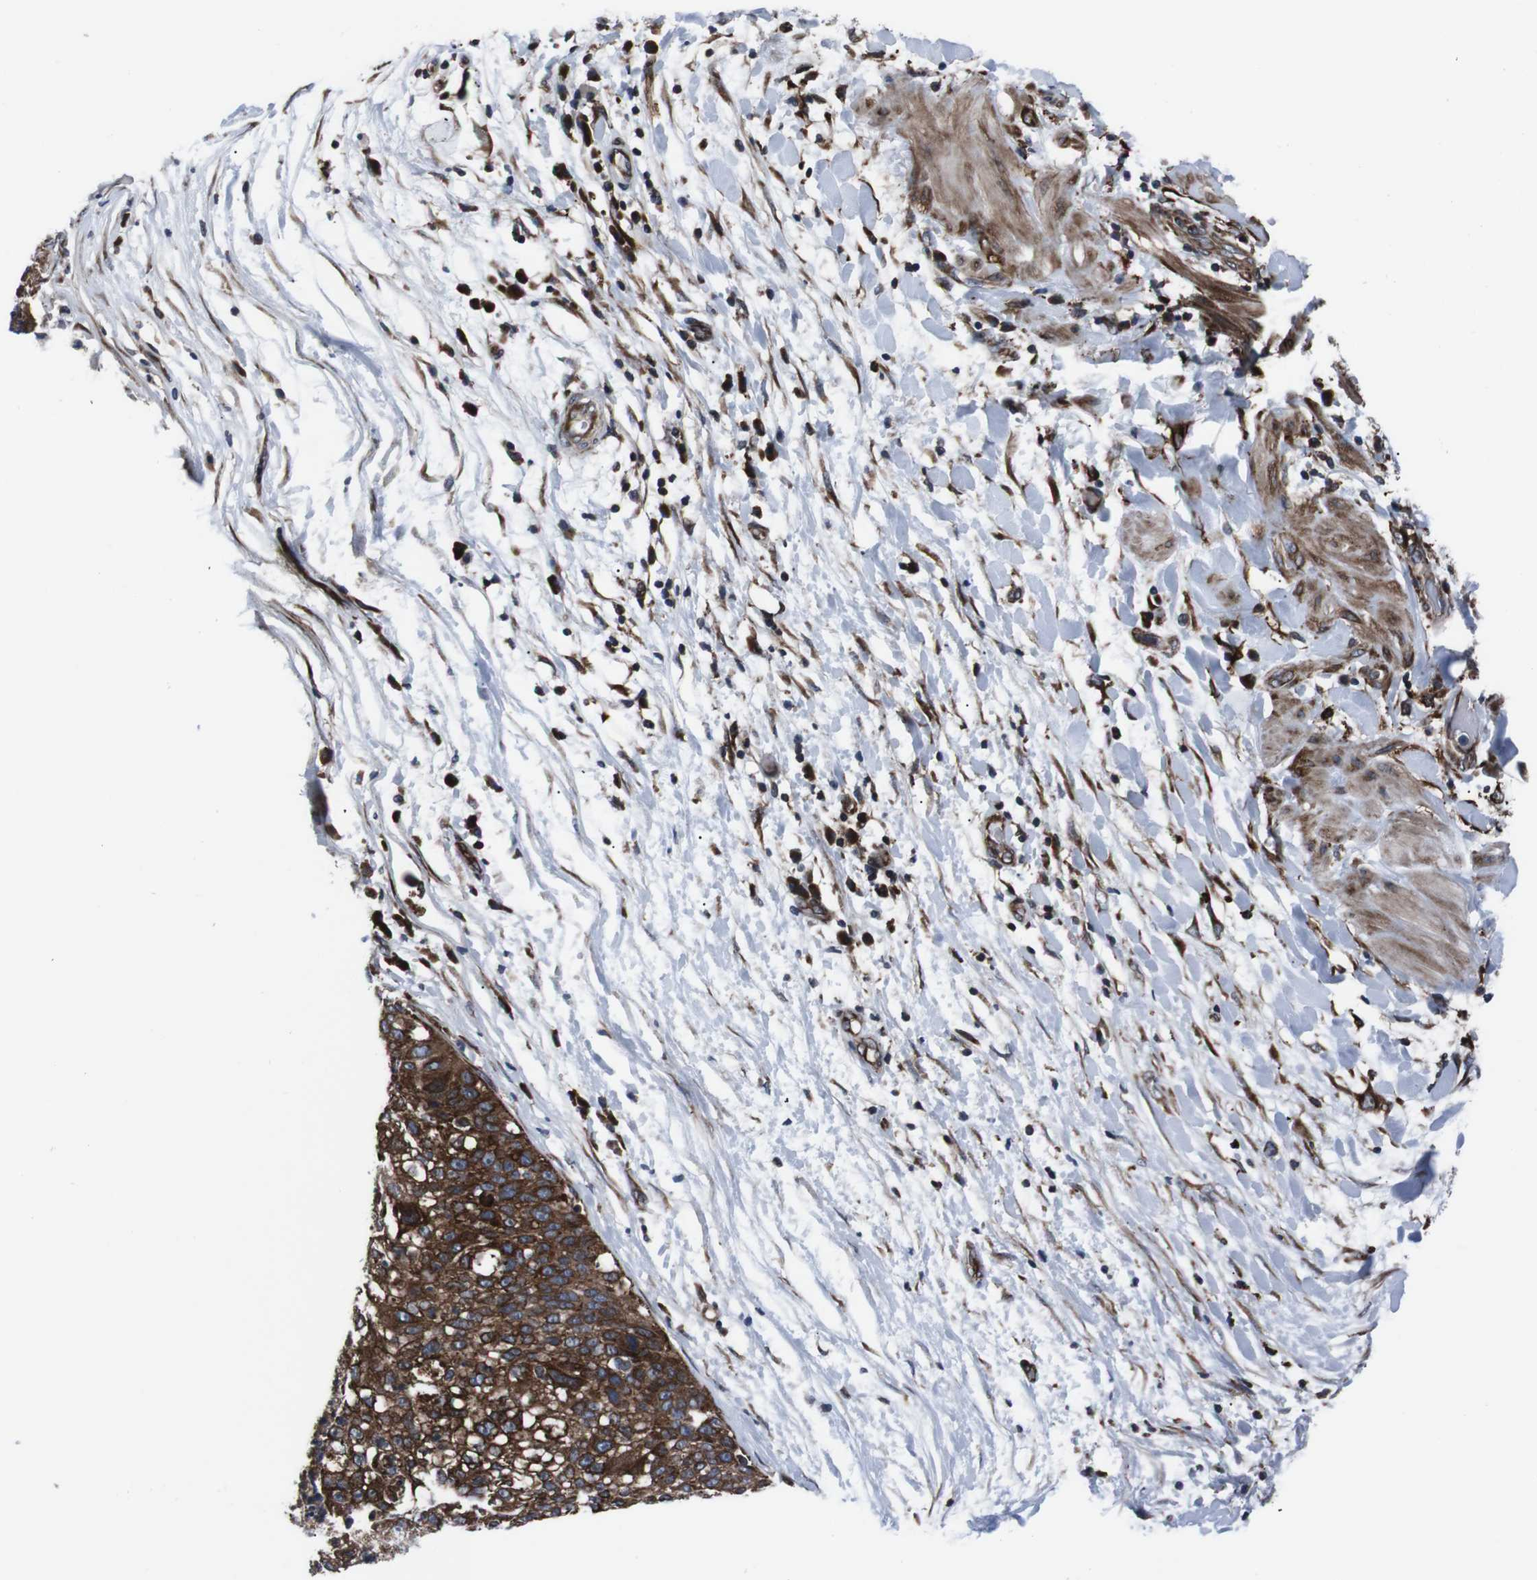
{"staining": {"intensity": "strong", "quantity": ">75%", "location": "cytoplasmic/membranous"}, "tissue": "lung cancer", "cell_type": "Tumor cells", "image_type": "cancer", "snomed": [{"axis": "morphology", "description": "Inflammation, NOS"}, {"axis": "morphology", "description": "Squamous cell carcinoma, NOS"}, {"axis": "topography", "description": "Lymph node"}, {"axis": "topography", "description": "Soft tissue"}, {"axis": "topography", "description": "Lung"}], "caption": "IHC of human lung cancer (squamous cell carcinoma) shows high levels of strong cytoplasmic/membranous staining in about >75% of tumor cells. The protein of interest is stained brown, and the nuclei are stained in blue (DAB IHC with brightfield microscopy, high magnification).", "gene": "EIF4A2", "patient": {"sex": "male", "age": 66}}